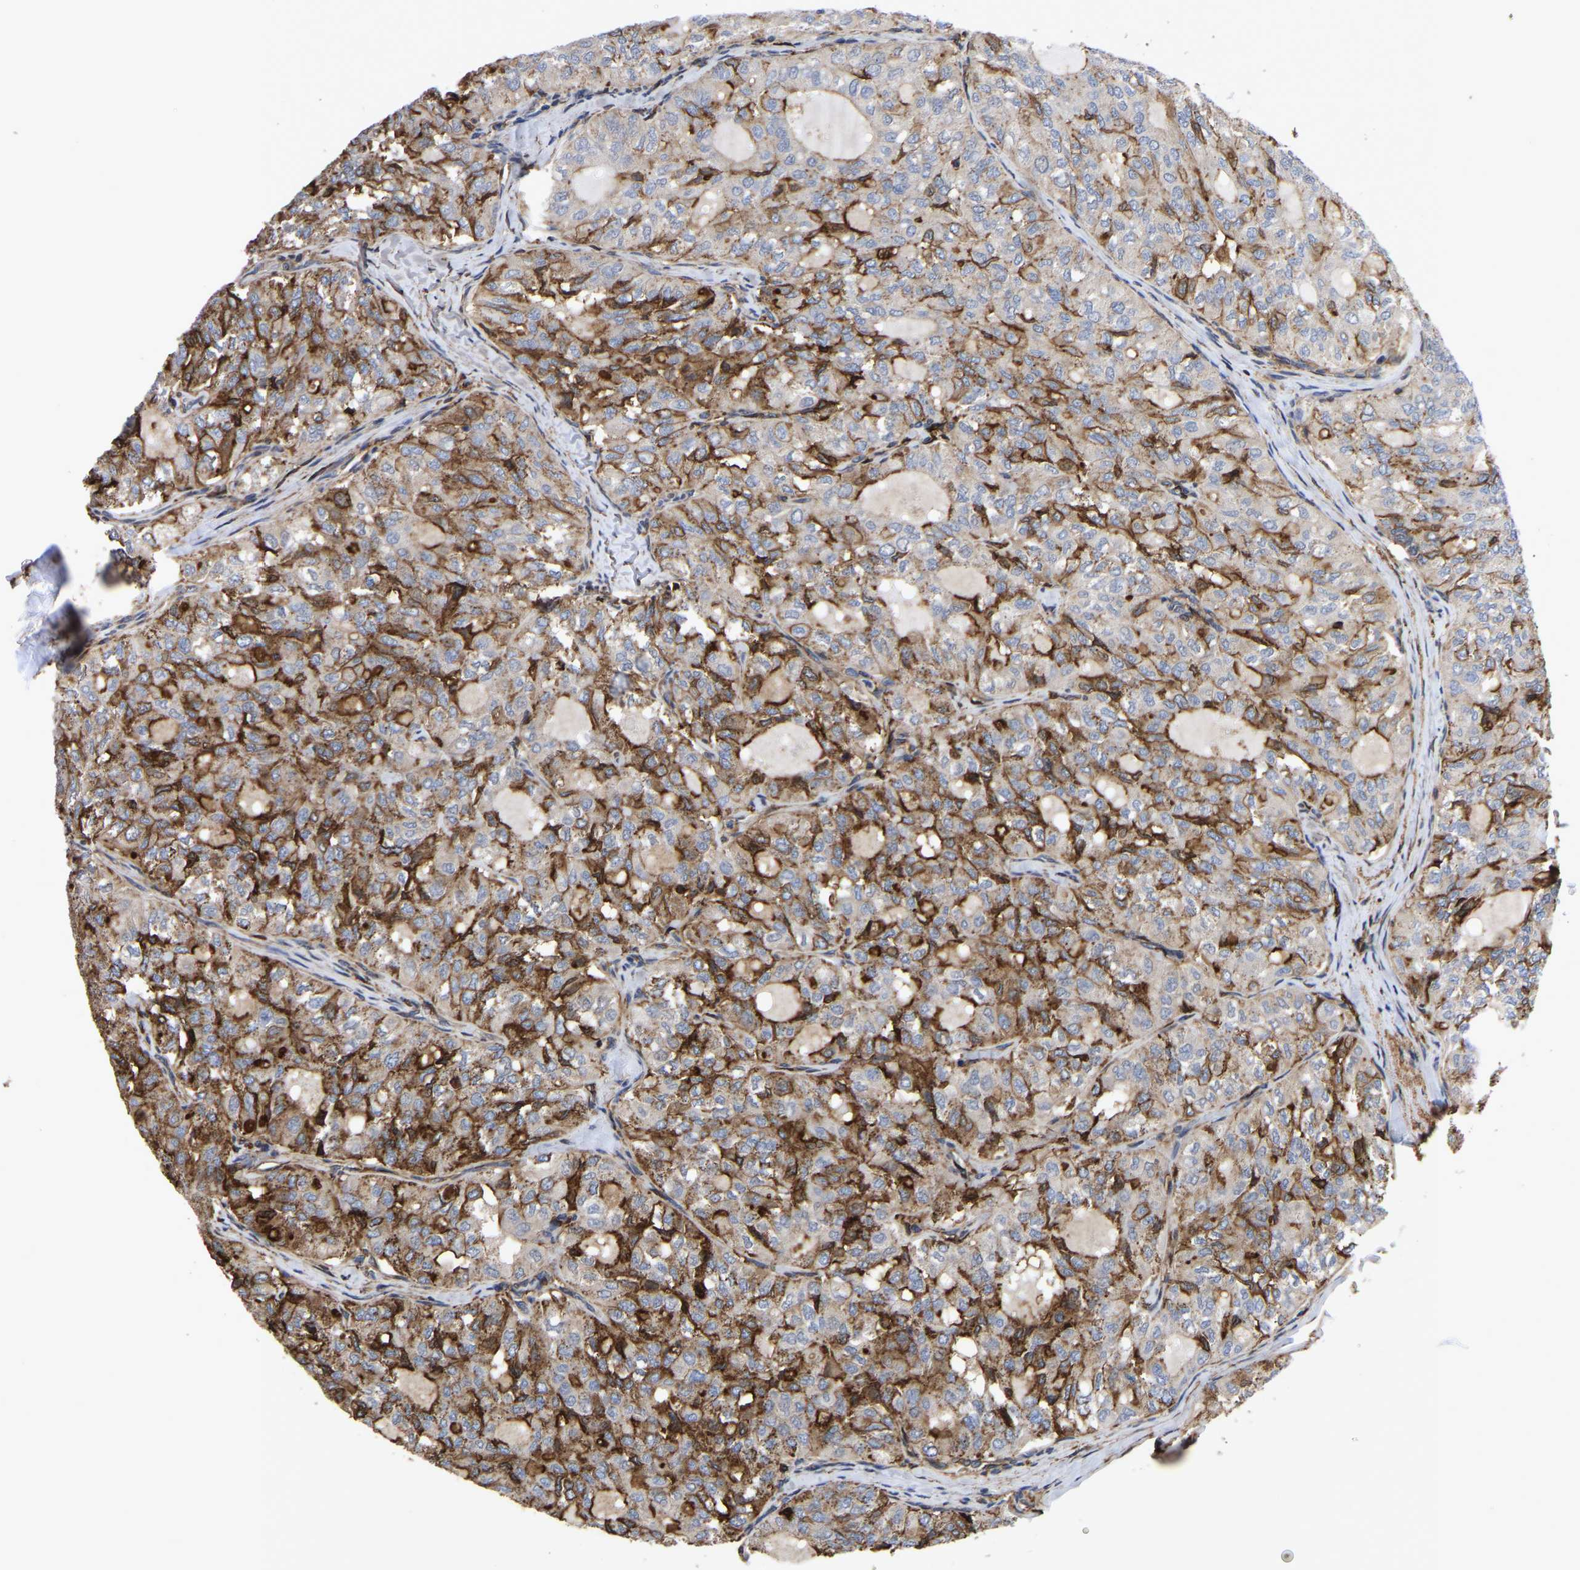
{"staining": {"intensity": "moderate", "quantity": "<25%", "location": "cytoplasmic/membranous"}, "tissue": "thyroid cancer", "cell_type": "Tumor cells", "image_type": "cancer", "snomed": [{"axis": "morphology", "description": "Follicular adenoma carcinoma, NOS"}, {"axis": "topography", "description": "Thyroid gland"}], "caption": "A brown stain labels moderate cytoplasmic/membranous expression of a protein in human follicular adenoma carcinoma (thyroid) tumor cells.", "gene": "LIF", "patient": {"sex": "male", "age": 75}}